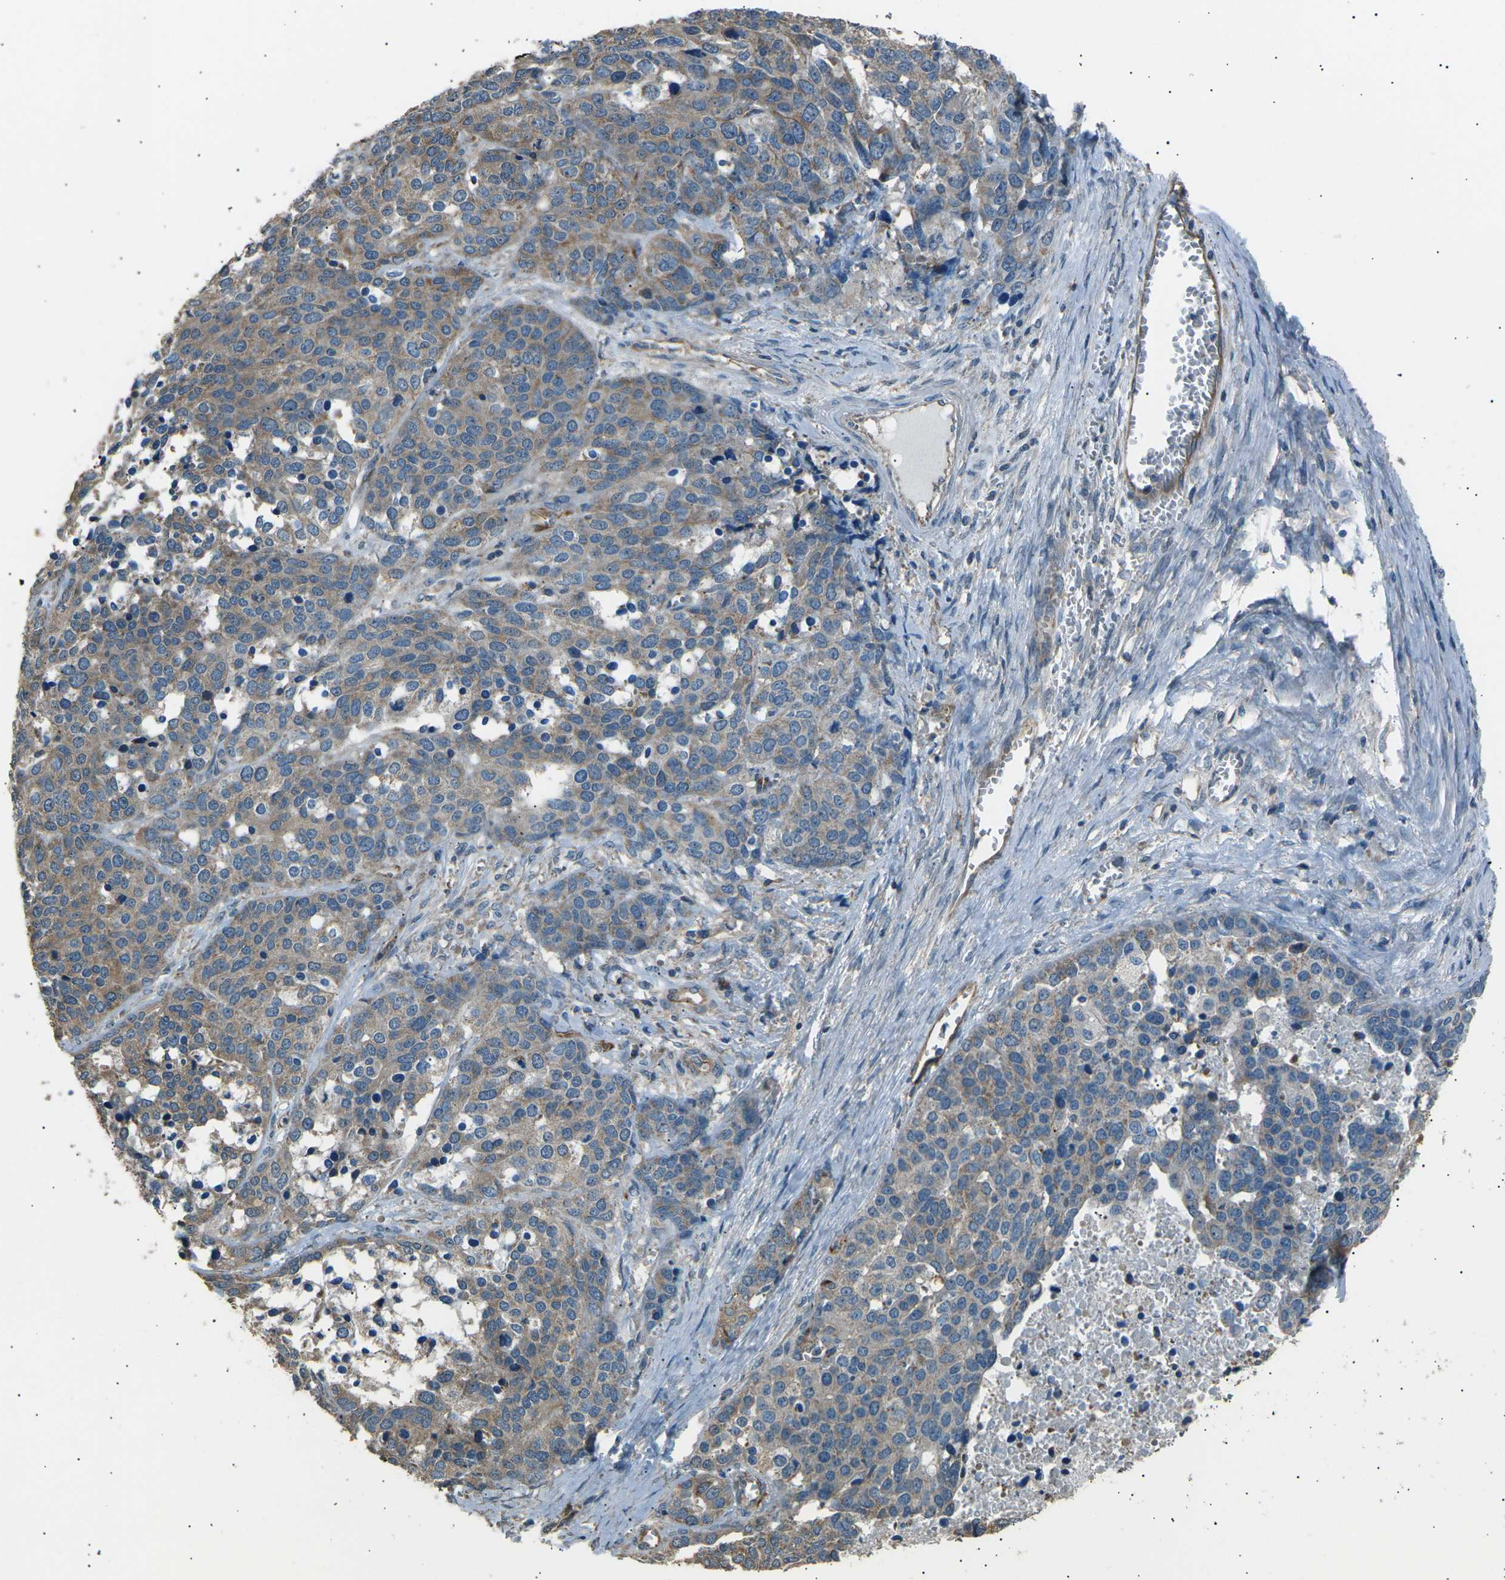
{"staining": {"intensity": "weak", "quantity": ">75%", "location": "cytoplasmic/membranous"}, "tissue": "ovarian cancer", "cell_type": "Tumor cells", "image_type": "cancer", "snomed": [{"axis": "morphology", "description": "Cystadenocarcinoma, serous, NOS"}, {"axis": "topography", "description": "Ovary"}], "caption": "Human ovarian cancer stained with a protein marker exhibits weak staining in tumor cells.", "gene": "SLK", "patient": {"sex": "female", "age": 44}}